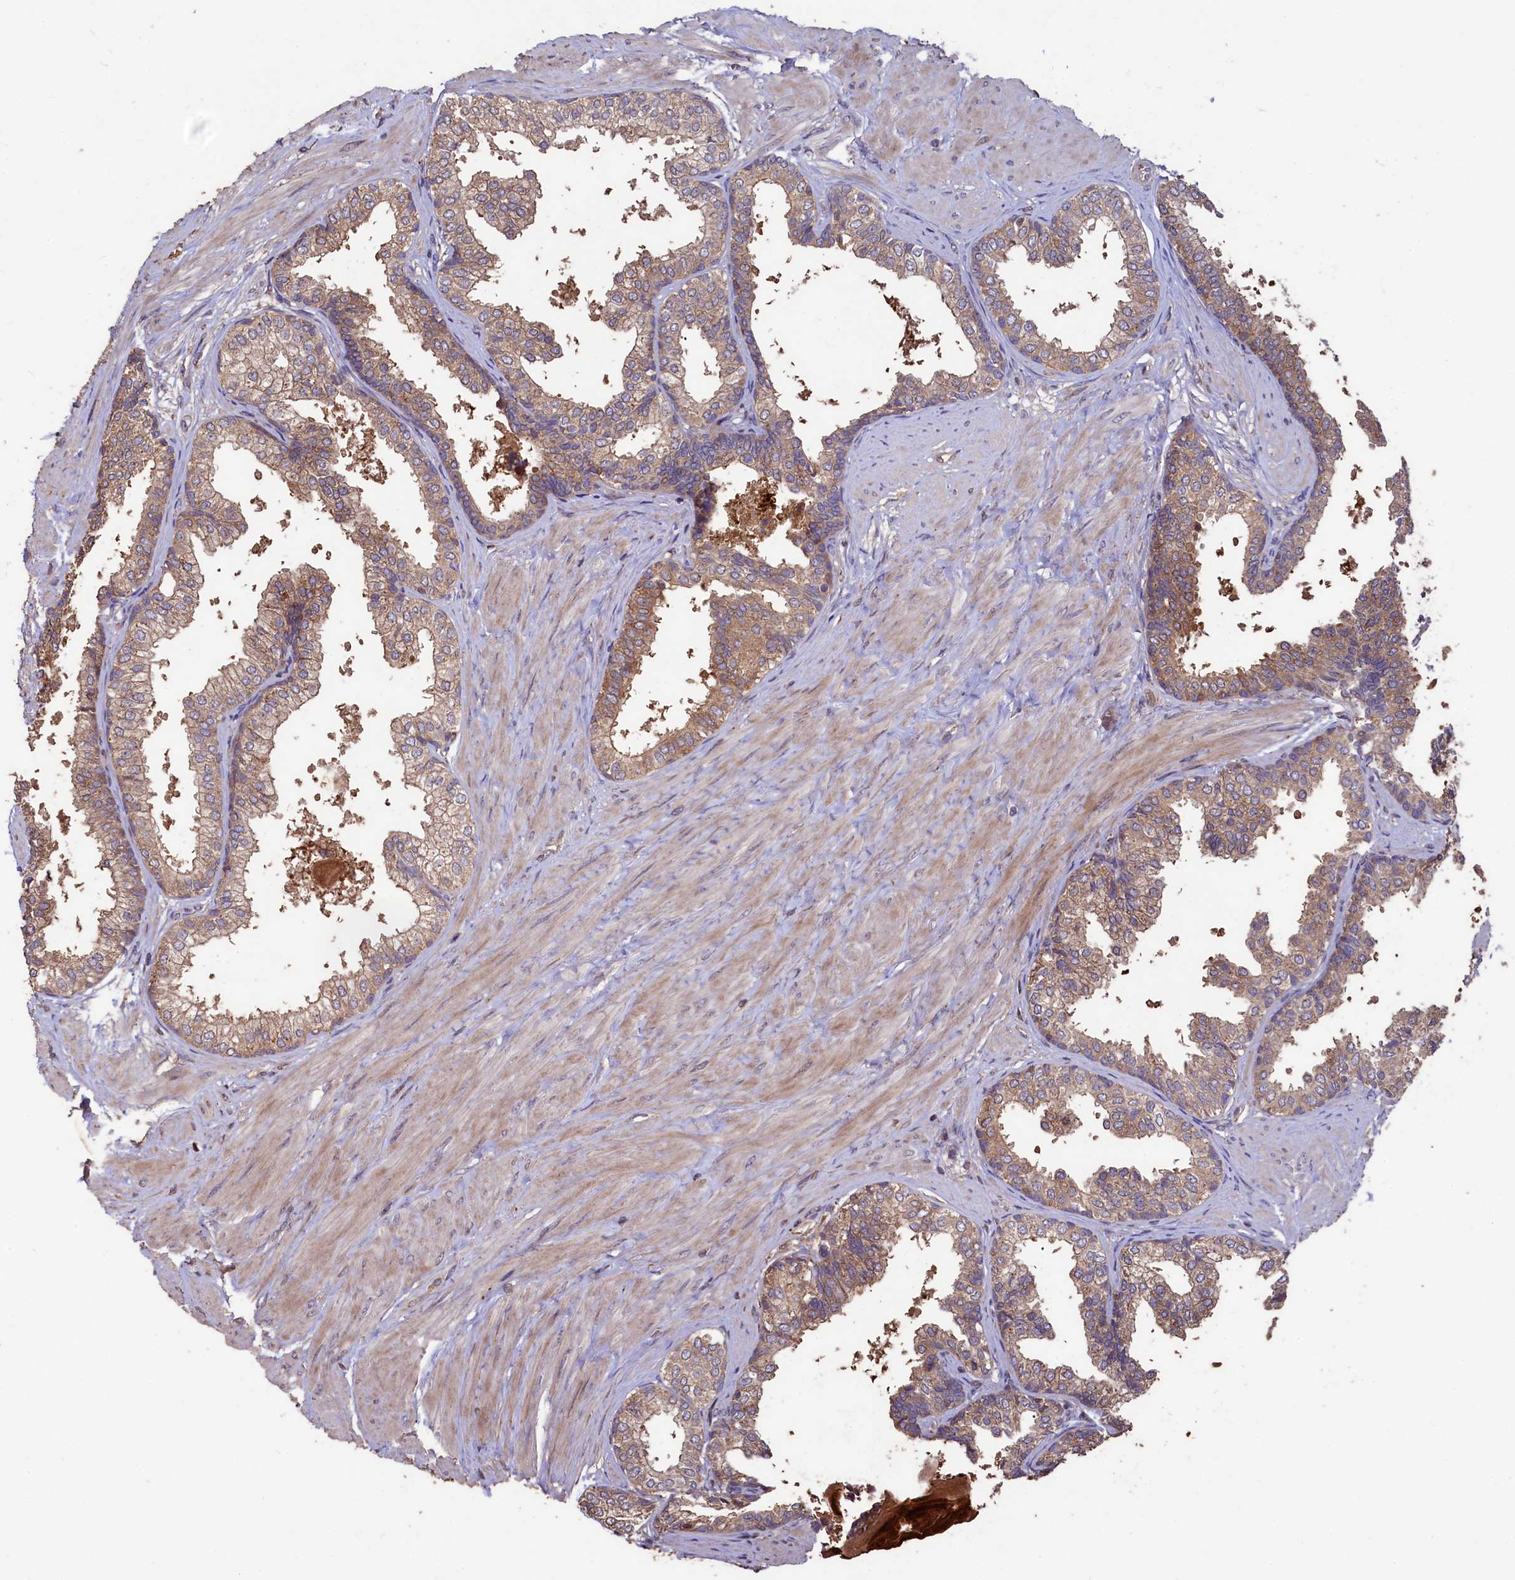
{"staining": {"intensity": "moderate", "quantity": ">75%", "location": "cytoplasmic/membranous"}, "tissue": "prostate", "cell_type": "Glandular cells", "image_type": "normal", "snomed": [{"axis": "morphology", "description": "Normal tissue, NOS"}, {"axis": "topography", "description": "Prostate"}], "caption": "High-magnification brightfield microscopy of benign prostate stained with DAB (3,3'-diaminobenzidine) (brown) and counterstained with hematoxylin (blue). glandular cells exhibit moderate cytoplasmic/membranous positivity is appreciated in about>75% of cells.", "gene": "TMEM98", "patient": {"sex": "male", "age": 48}}